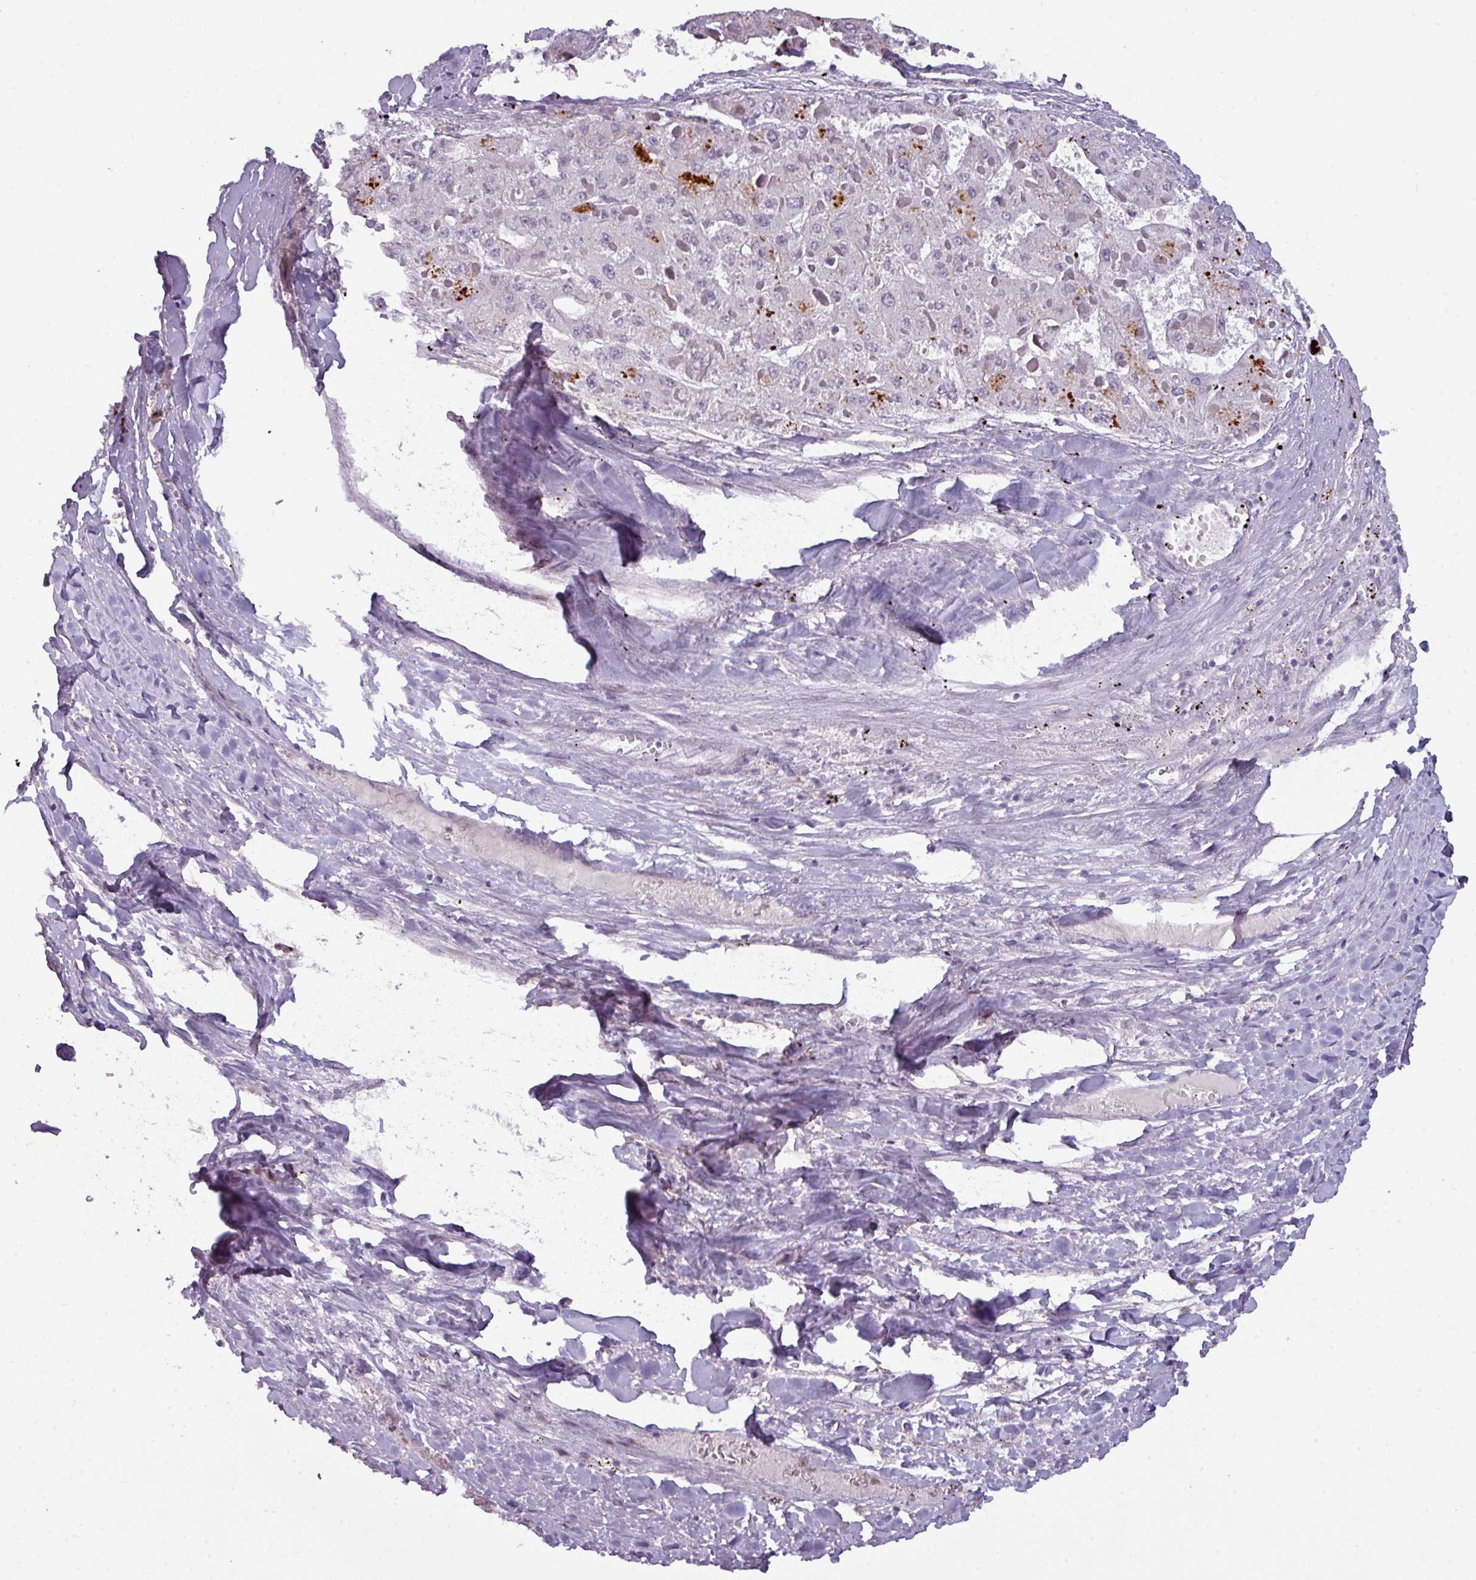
{"staining": {"intensity": "negative", "quantity": "none", "location": "none"}, "tissue": "liver cancer", "cell_type": "Tumor cells", "image_type": "cancer", "snomed": [{"axis": "morphology", "description": "Carcinoma, Hepatocellular, NOS"}, {"axis": "topography", "description": "Liver"}], "caption": "An immunohistochemistry (IHC) histopathology image of liver cancer (hepatocellular carcinoma) is shown. There is no staining in tumor cells of liver cancer (hepatocellular carcinoma).", "gene": "TMEFF1", "patient": {"sex": "female", "age": 73}}